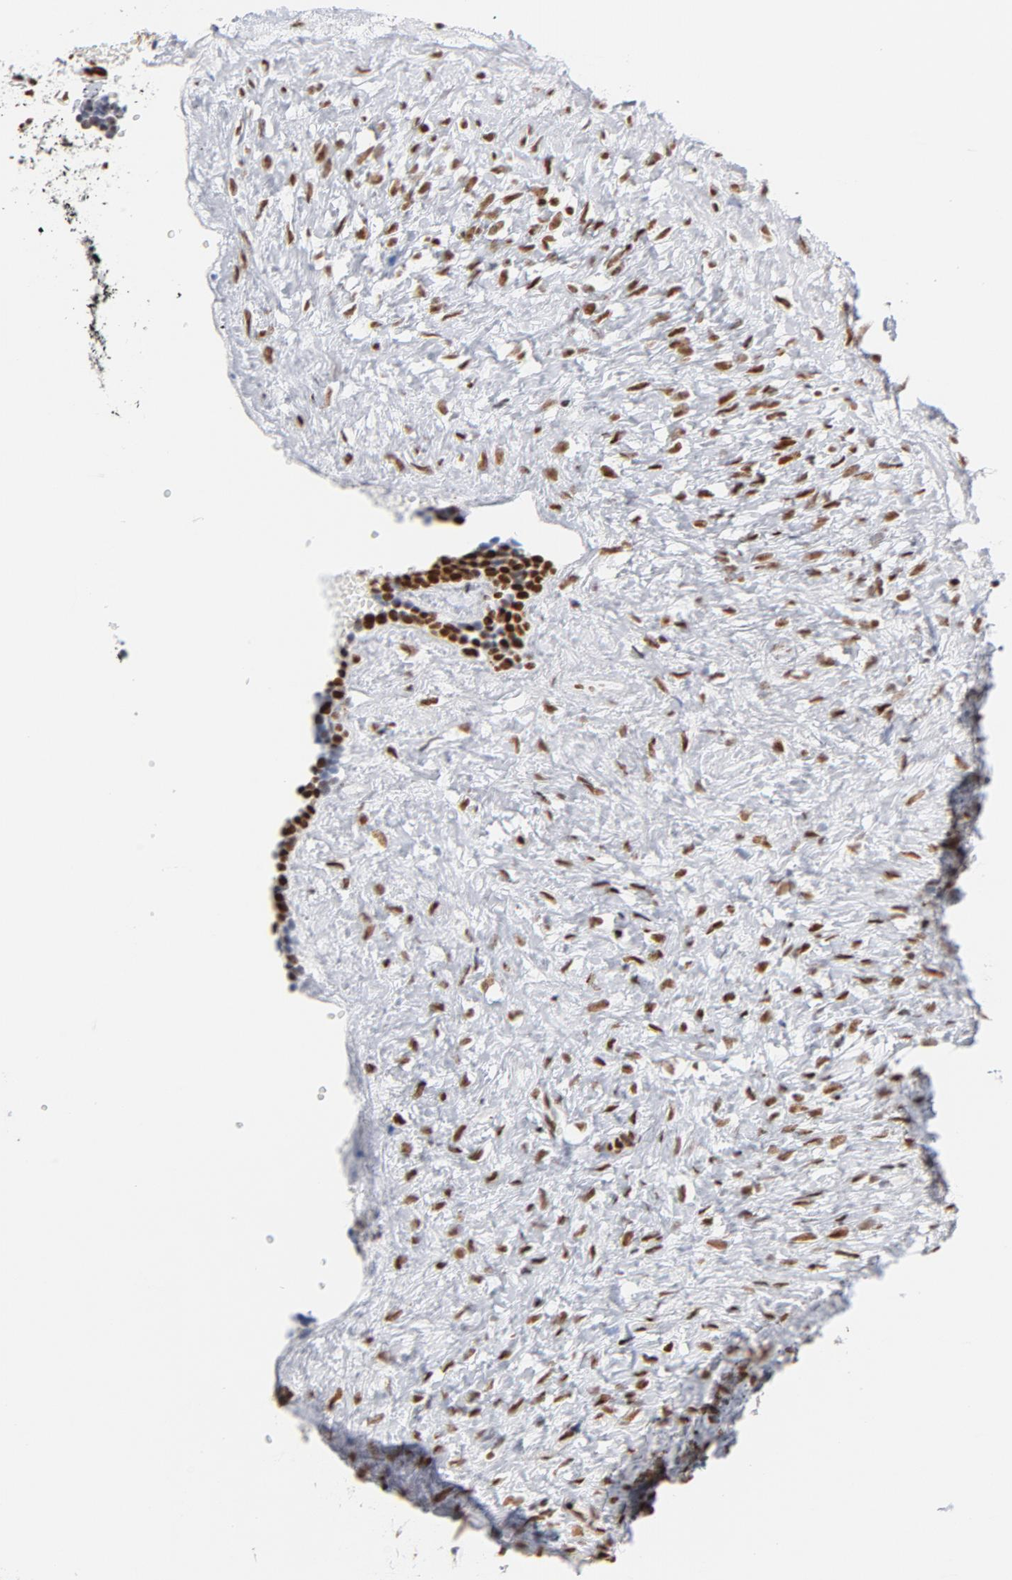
{"staining": {"intensity": "strong", "quantity": ">75%", "location": "nuclear"}, "tissue": "ovary", "cell_type": "Ovarian stroma cells", "image_type": "normal", "snomed": [{"axis": "morphology", "description": "Normal tissue, NOS"}, {"axis": "topography", "description": "Ovary"}], "caption": "Immunohistochemistry micrograph of benign ovary: human ovary stained using IHC displays high levels of strong protein expression localized specifically in the nuclear of ovarian stroma cells, appearing as a nuclear brown color.", "gene": "XRCC5", "patient": {"sex": "female", "age": 35}}